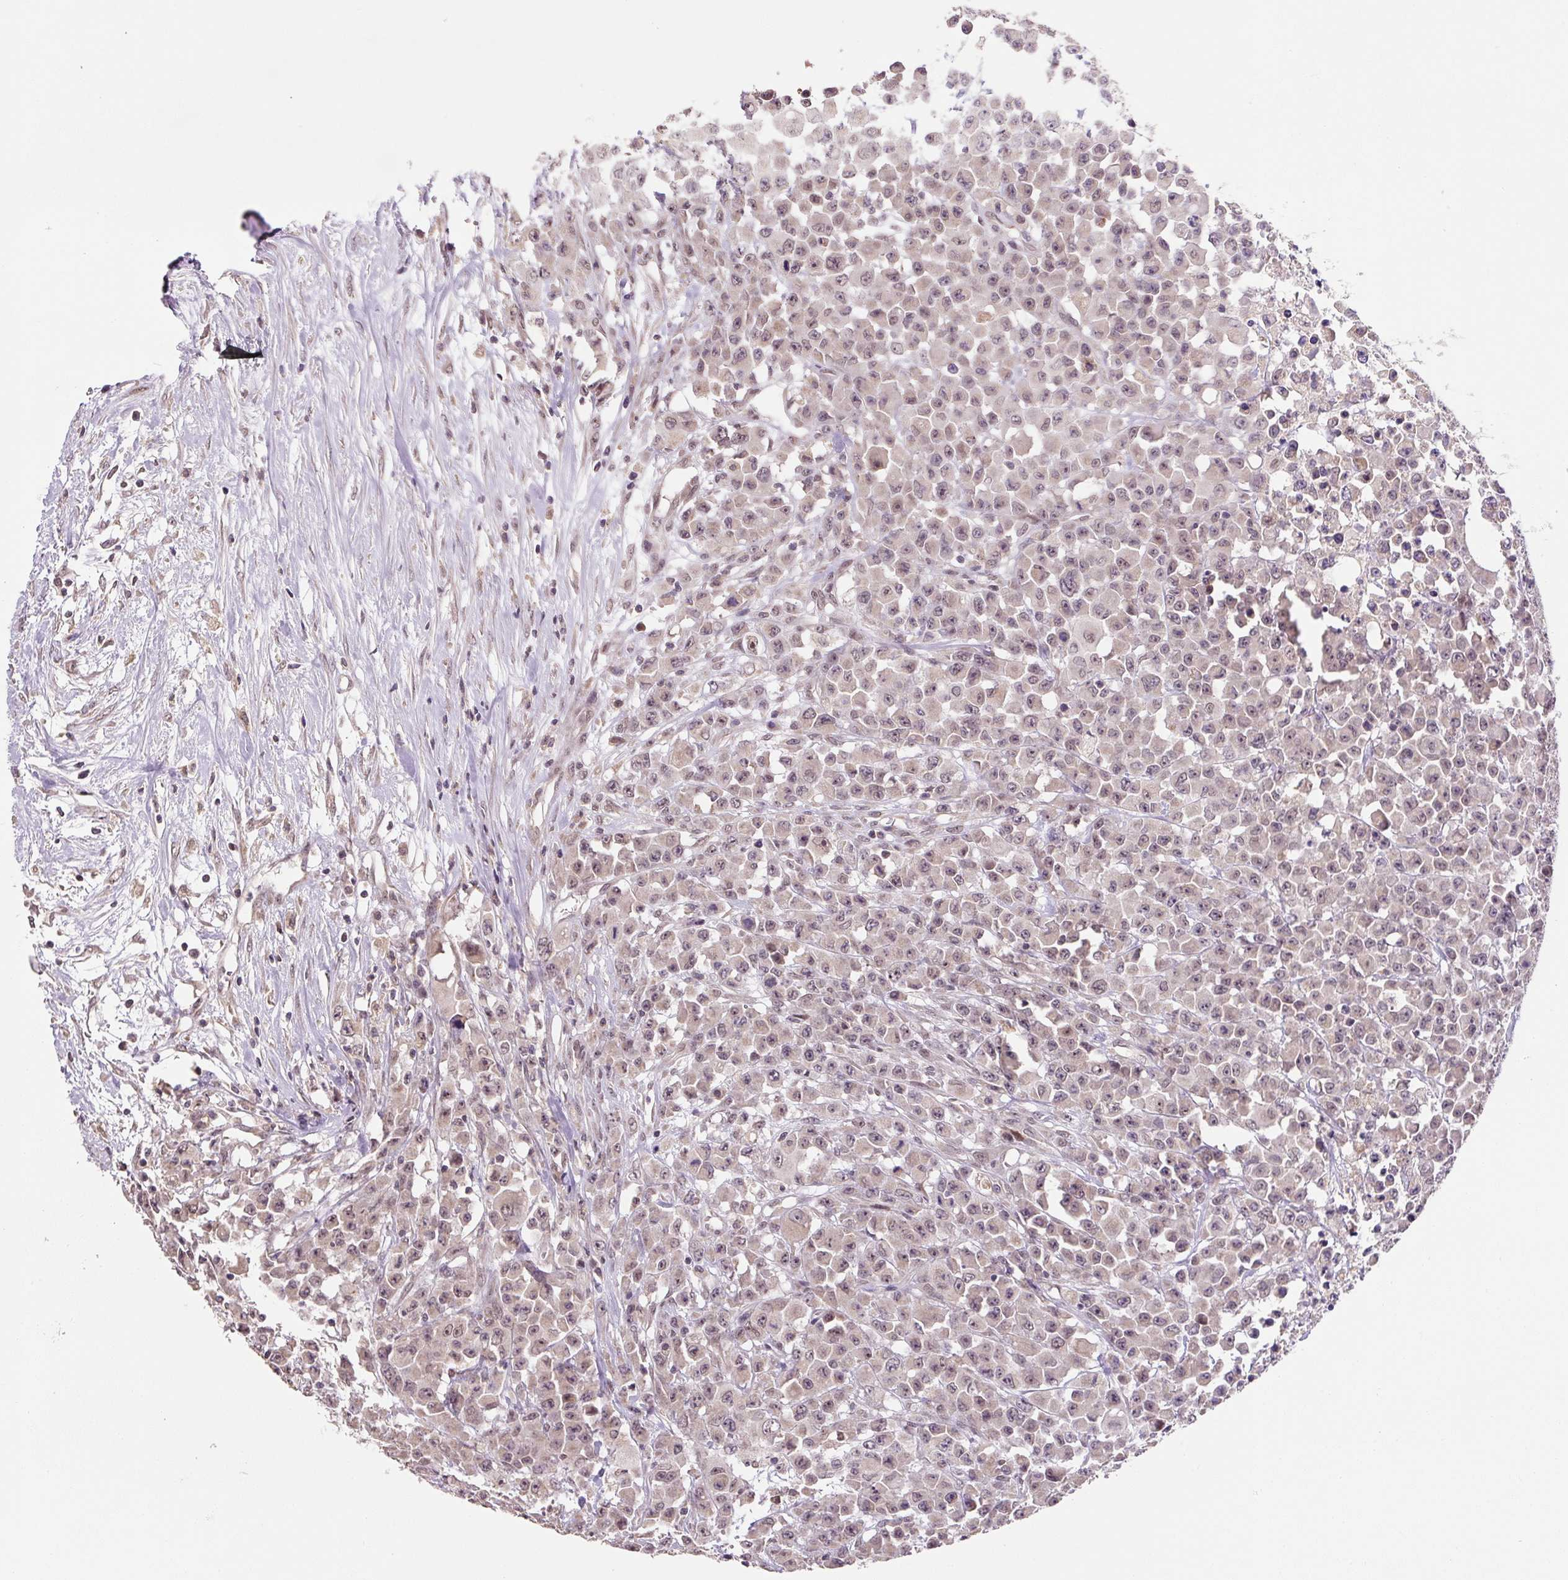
{"staining": {"intensity": "weak", "quantity": "25%-75%", "location": "nuclear"}, "tissue": "colorectal cancer", "cell_type": "Tumor cells", "image_type": "cancer", "snomed": [{"axis": "morphology", "description": "Adenocarcinoma, NOS"}, {"axis": "topography", "description": "Colon"}], "caption": "IHC (DAB) staining of human adenocarcinoma (colorectal) displays weak nuclear protein staining in about 25%-75% of tumor cells. Nuclei are stained in blue.", "gene": "MFSD9", "patient": {"sex": "male", "age": 51}}